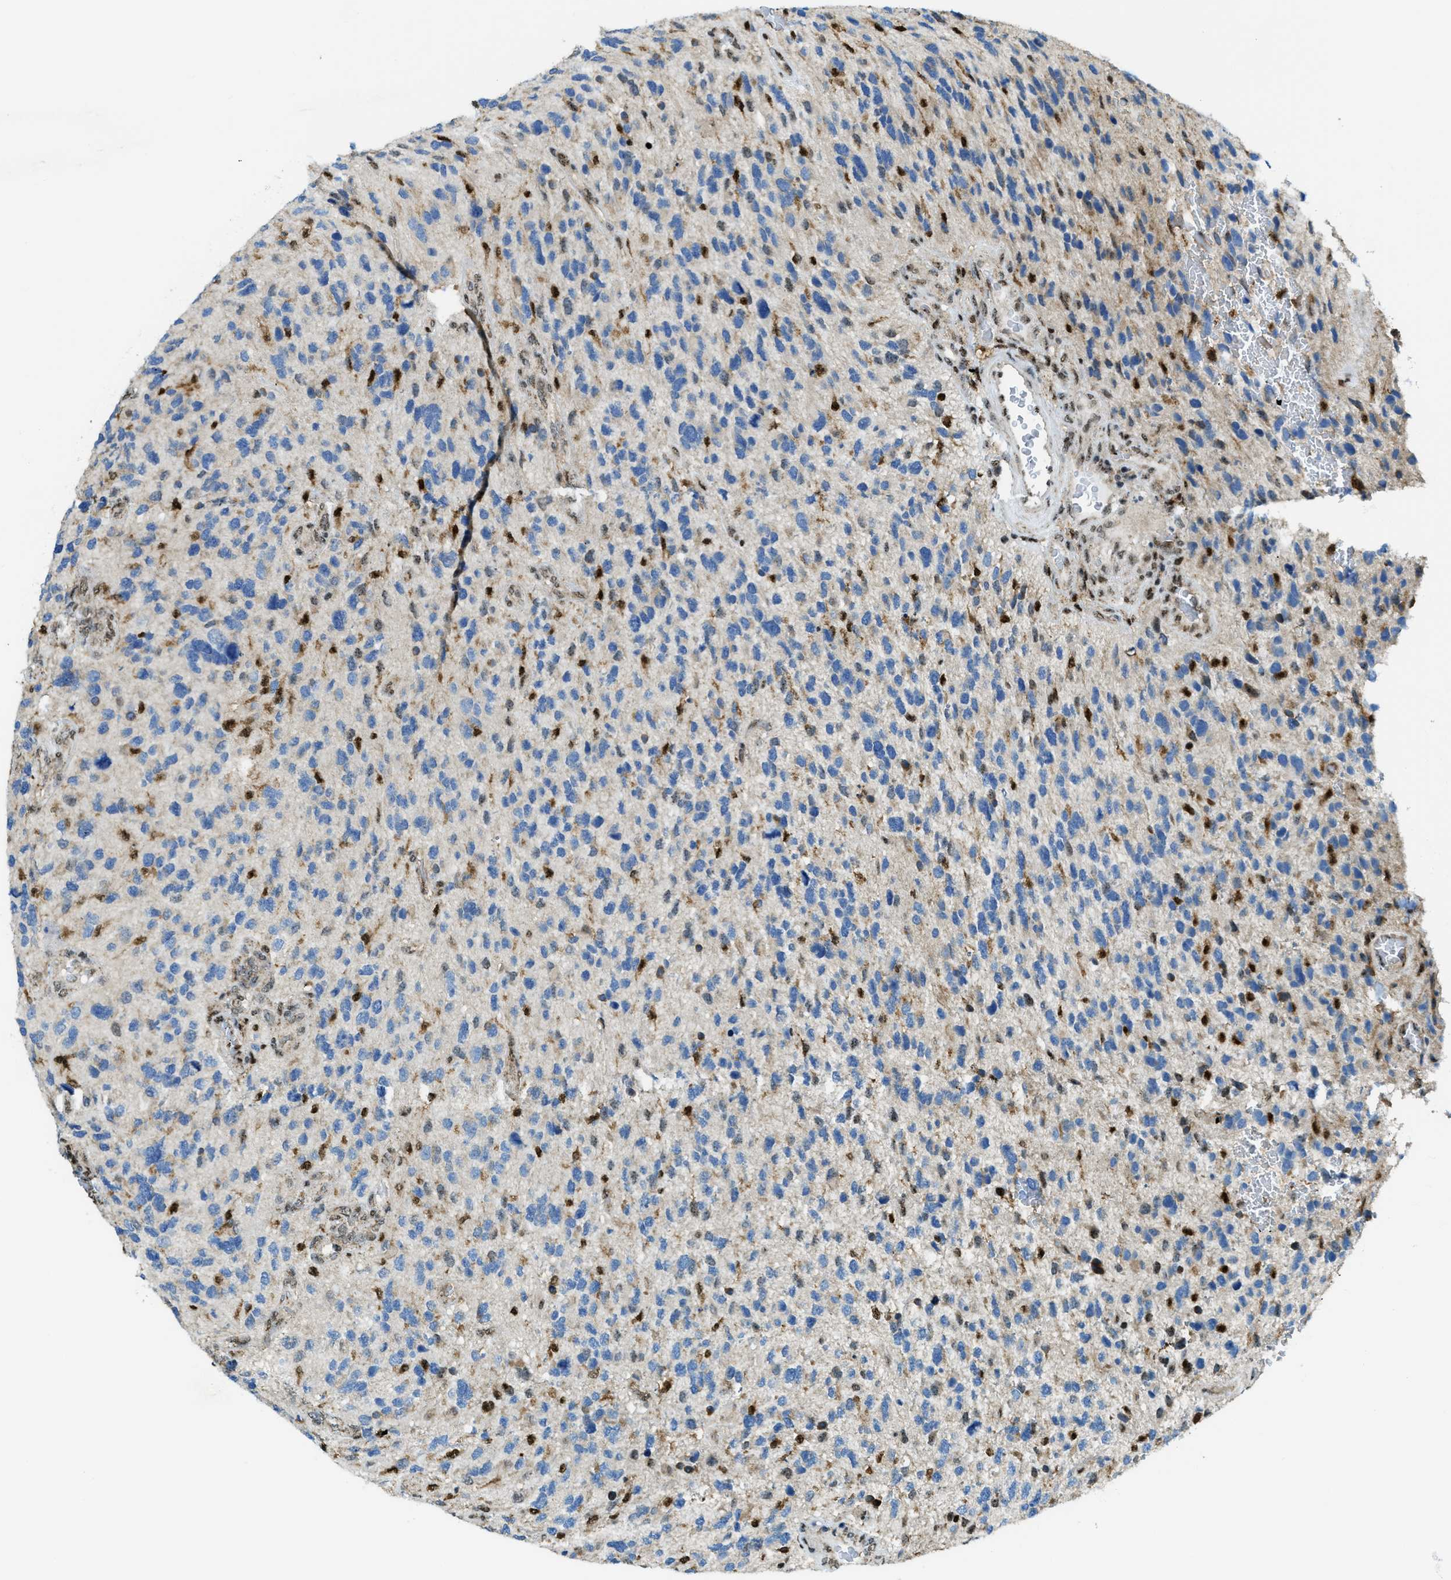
{"staining": {"intensity": "negative", "quantity": "none", "location": "none"}, "tissue": "glioma", "cell_type": "Tumor cells", "image_type": "cancer", "snomed": [{"axis": "morphology", "description": "Glioma, malignant, High grade"}, {"axis": "topography", "description": "Brain"}], "caption": "Micrograph shows no protein staining in tumor cells of glioma tissue.", "gene": "SP100", "patient": {"sex": "female", "age": 58}}